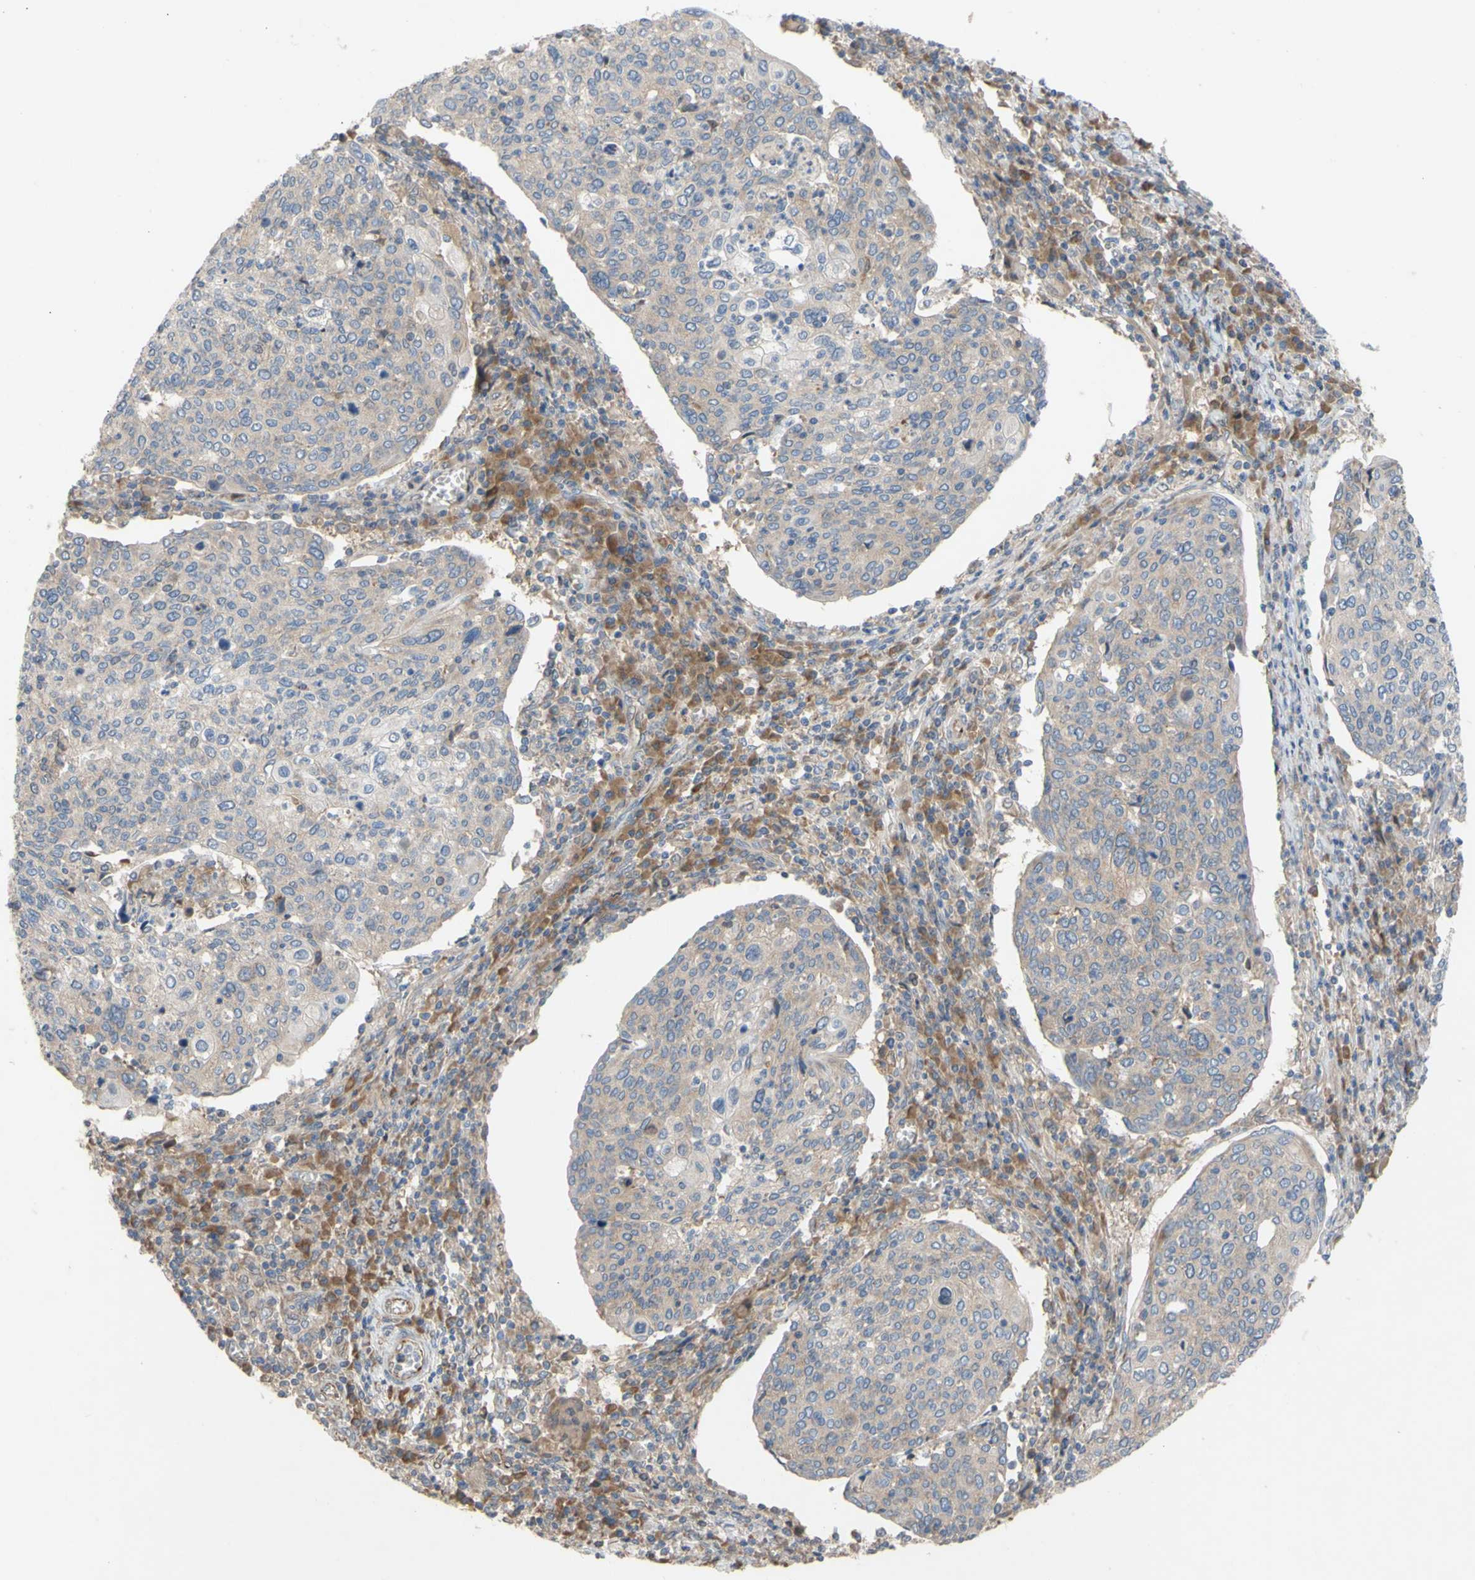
{"staining": {"intensity": "weak", "quantity": "<25%", "location": "cytoplasmic/membranous"}, "tissue": "cervical cancer", "cell_type": "Tumor cells", "image_type": "cancer", "snomed": [{"axis": "morphology", "description": "Squamous cell carcinoma, NOS"}, {"axis": "topography", "description": "Cervix"}], "caption": "This is a photomicrograph of immunohistochemistry staining of cervical cancer, which shows no expression in tumor cells.", "gene": "EIF2S3", "patient": {"sex": "female", "age": 40}}